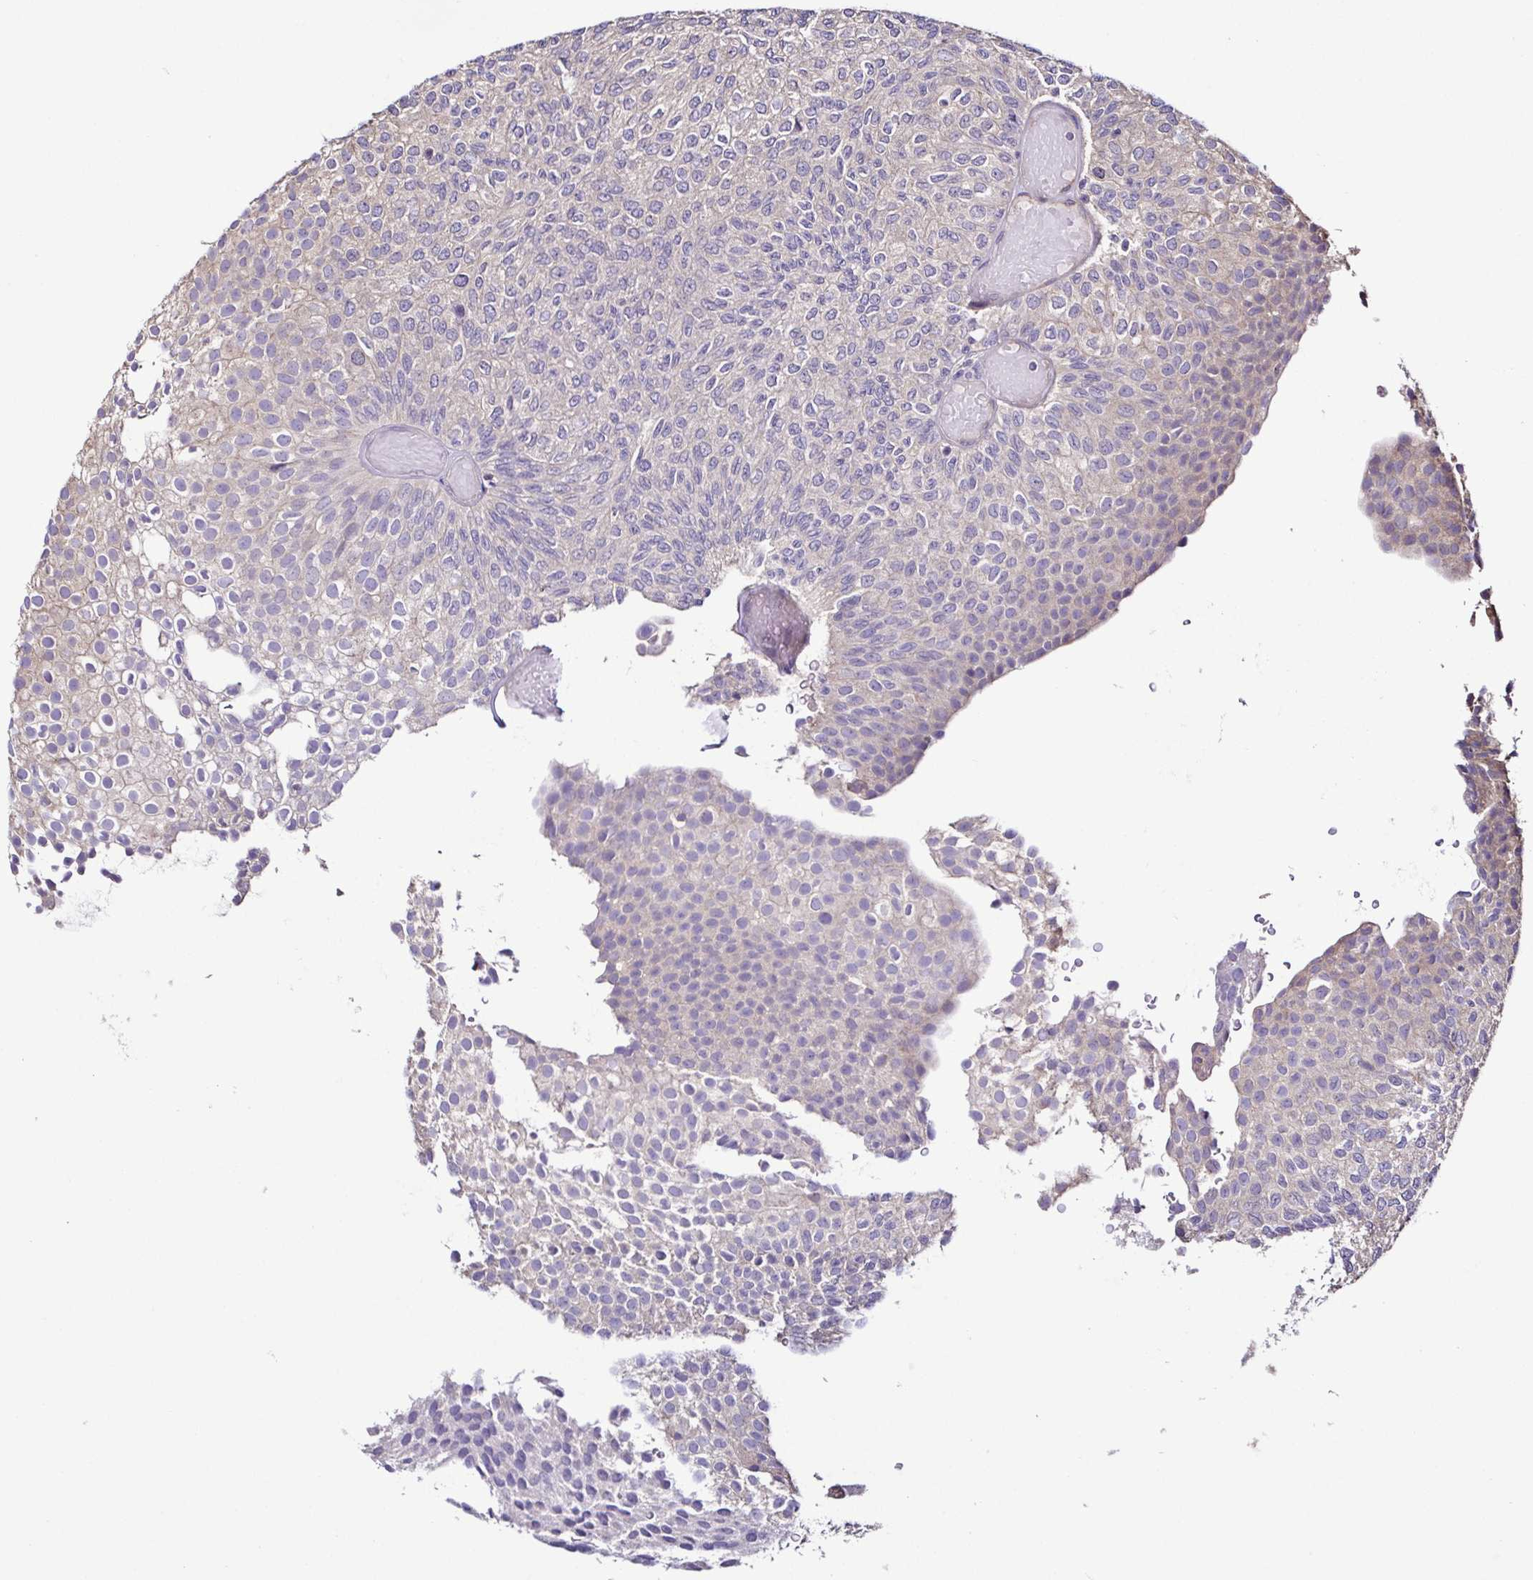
{"staining": {"intensity": "negative", "quantity": "none", "location": "none"}, "tissue": "urothelial cancer", "cell_type": "Tumor cells", "image_type": "cancer", "snomed": [{"axis": "morphology", "description": "Urothelial carcinoma, Low grade"}, {"axis": "topography", "description": "Urinary bladder"}], "caption": "A micrograph of urothelial cancer stained for a protein reveals no brown staining in tumor cells.", "gene": "LMOD2", "patient": {"sex": "male", "age": 78}}